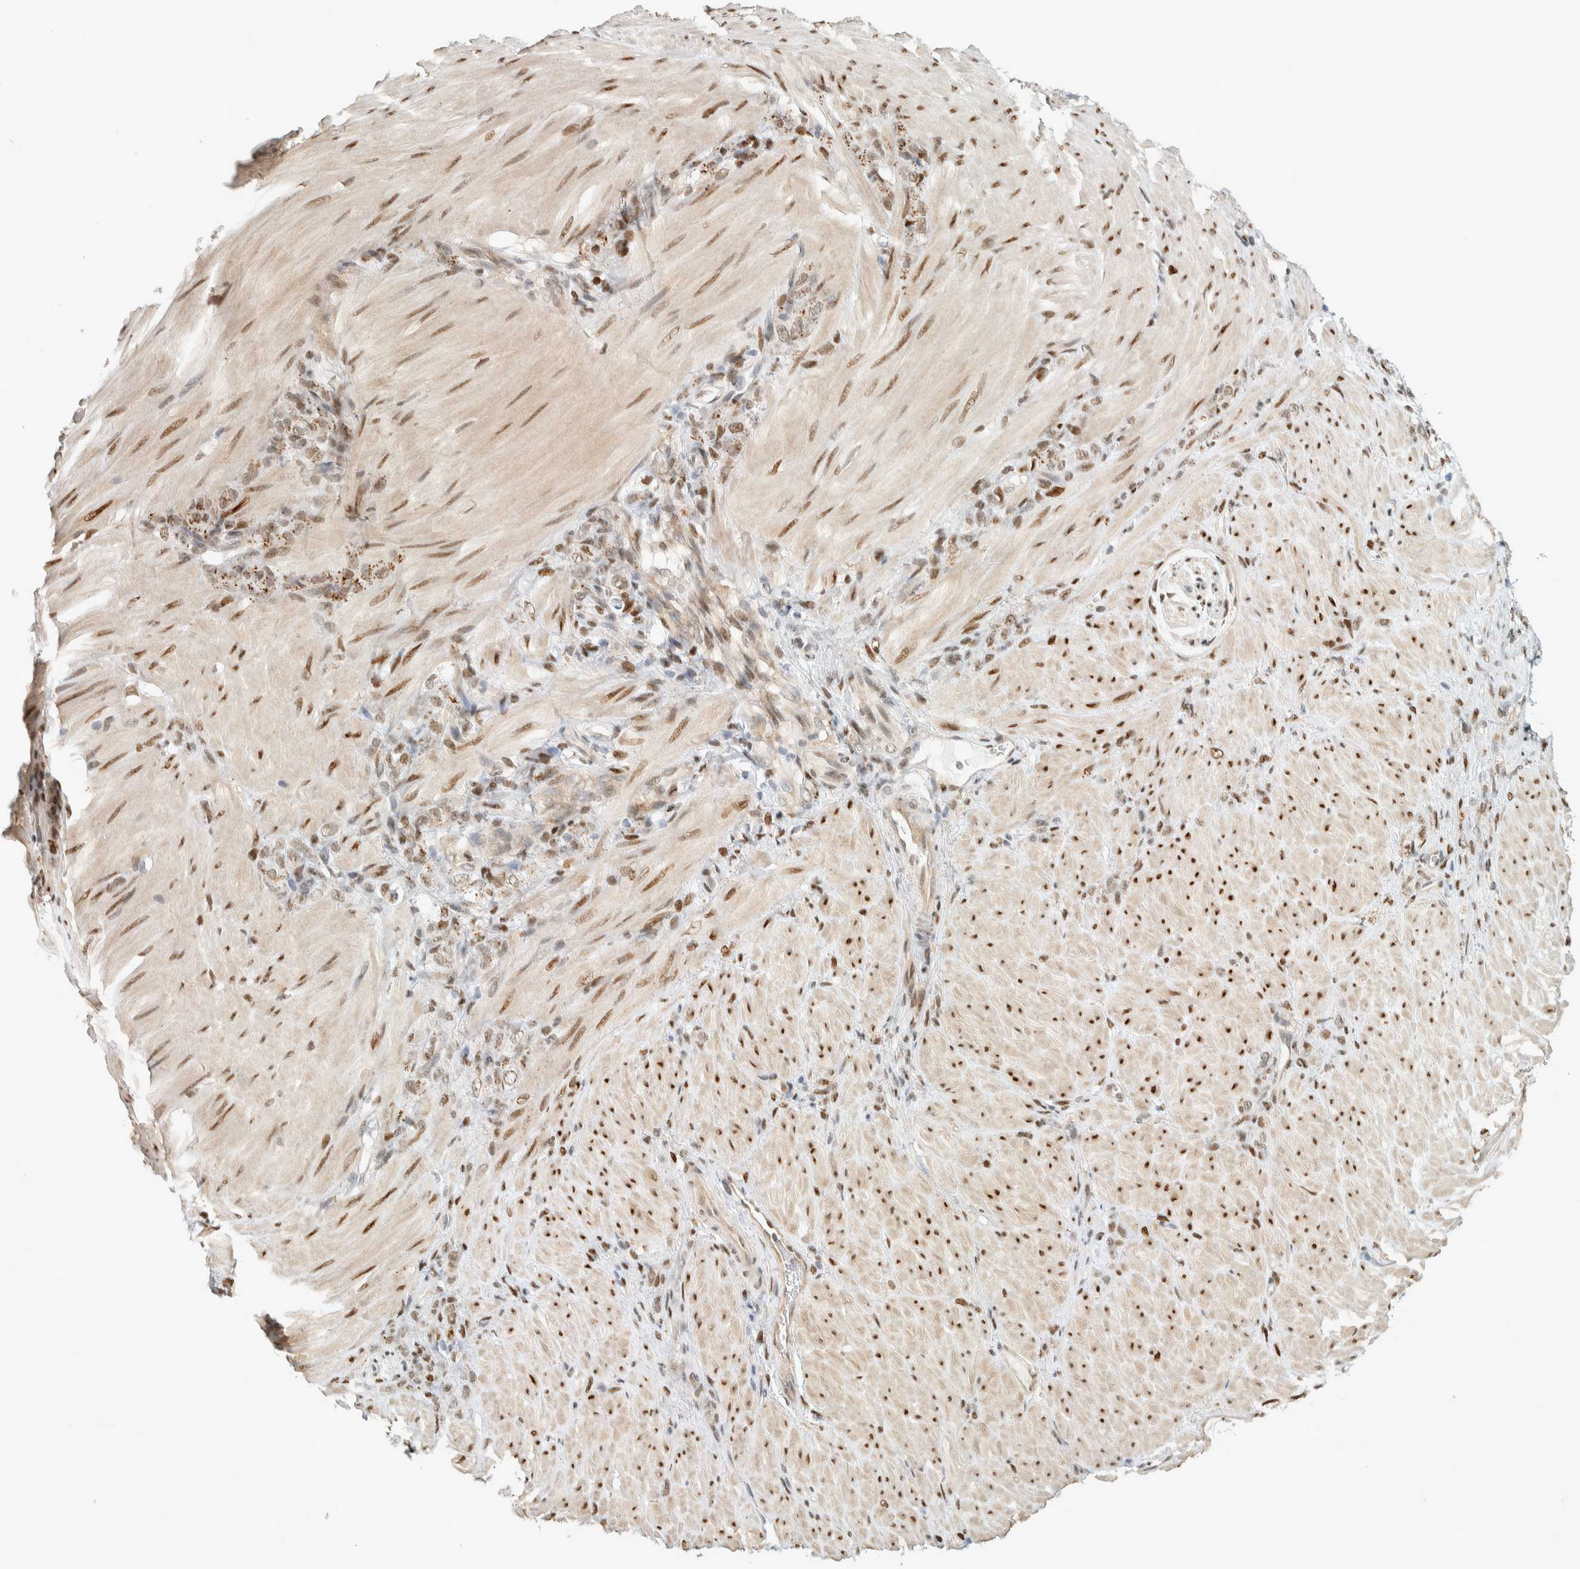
{"staining": {"intensity": "weak", "quantity": ">75%", "location": "cytoplasmic/membranous,nuclear"}, "tissue": "stomach cancer", "cell_type": "Tumor cells", "image_type": "cancer", "snomed": [{"axis": "morphology", "description": "Normal tissue, NOS"}, {"axis": "morphology", "description": "Adenocarcinoma, NOS"}, {"axis": "topography", "description": "Stomach"}], "caption": "Immunohistochemistry photomicrograph of human stomach cancer (adenocarcinoma) stained for a protein (brown), which reveals low levels of weak cytoplasmic/membranous and nuclear expression in approximately >75% of tumor cells.", "gene": "TFE3", "patient": {"sex": "male", "age": 82}}